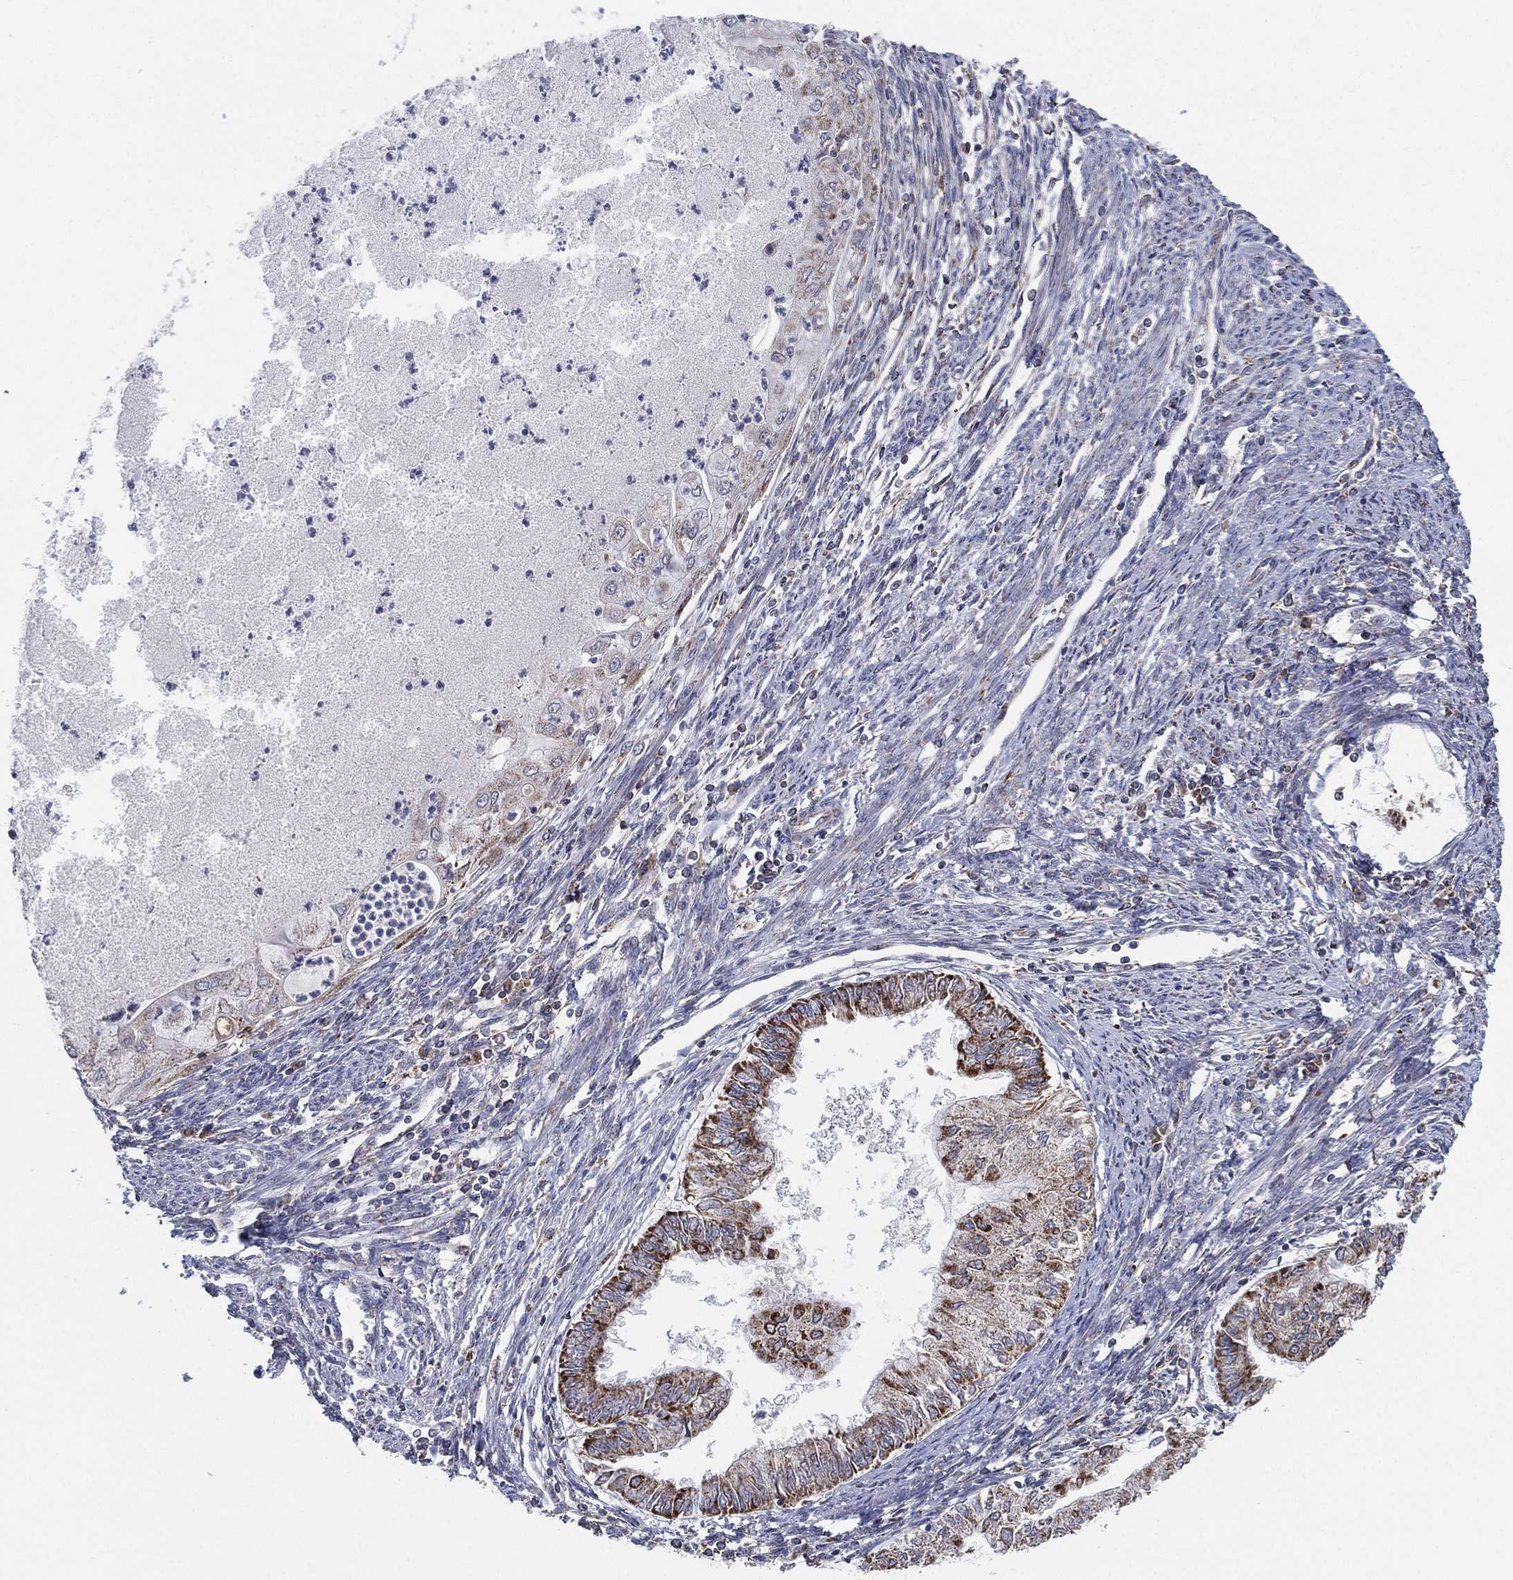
{"staining": {"intensity": "strong", "quantity": "25%-75%", "location": "cytoplasmic/membranous"}, "tissue": "endometrial cancer", "cell_type": "Tumor cells", "image_type": "cancer", "snomed": [{"axis": "morphology", "description": "Adenocarcinoma, NOS"}, {"axis": "topography", "description": "Endometrium"}], "caption": "Protein staining exhibits strong cytoplasmic/membranous expression in approximately 25%-75% of tumor cells in endometrial cancer.", "gene": "PSMG4", "patient": {"sex": "female", "age": 59}}